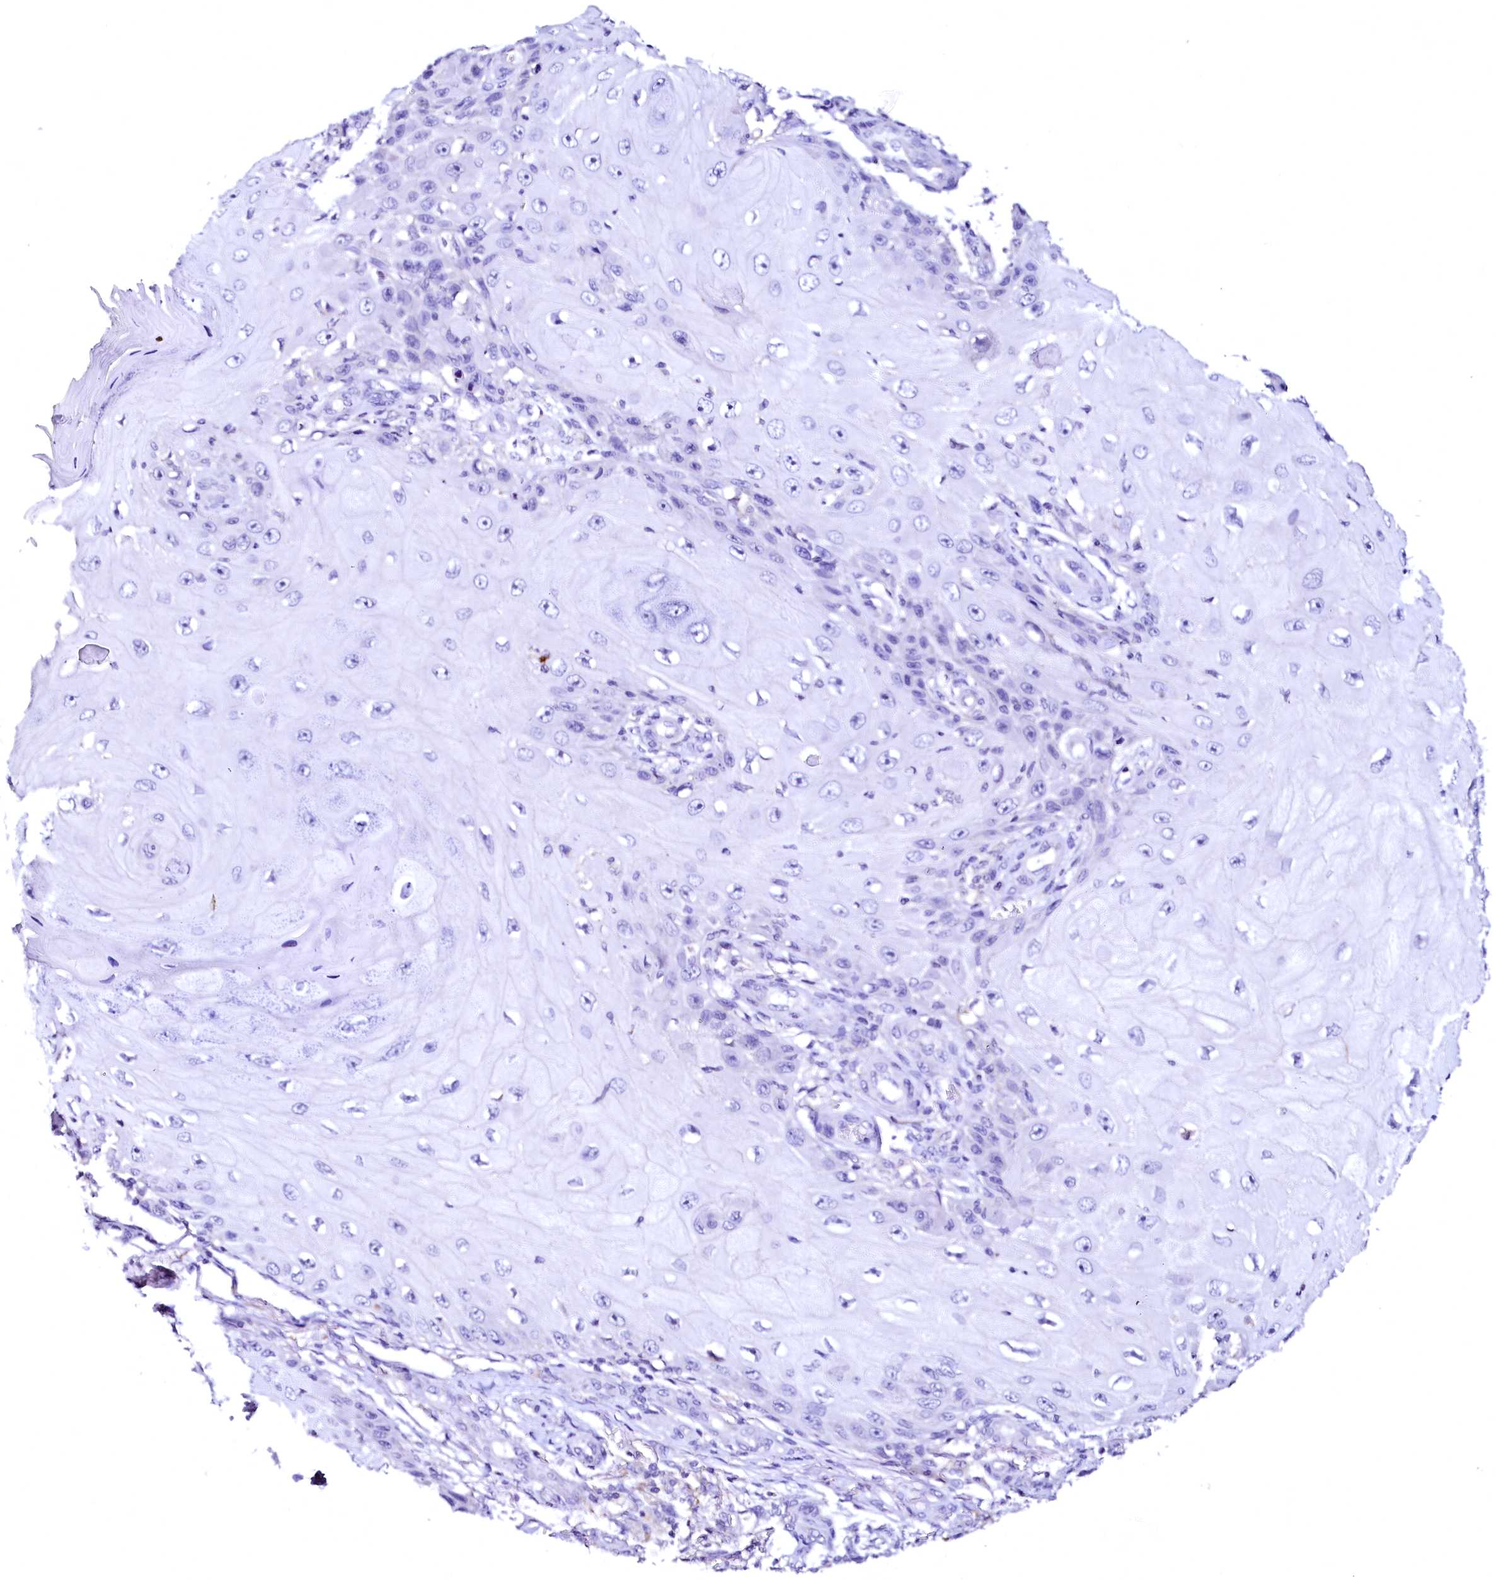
{"staining": {"intensity": "negative", "quantity": "none", "location": "none"}, "tissue": "skin cancer", "cell_type": "Tumor cells", "image_type": "cancer", "snomed": [{"axis": "morphology", "description": "Squamous cell carcinoma, NOS"}, {"axis": "topography", "description": "Skin"}], "caption": "An image of human skin squamous cell carcinoma is negative for staining in tumor cells.", "gene": "NALF1", "patient": {"sex": "female", "age": 73}}